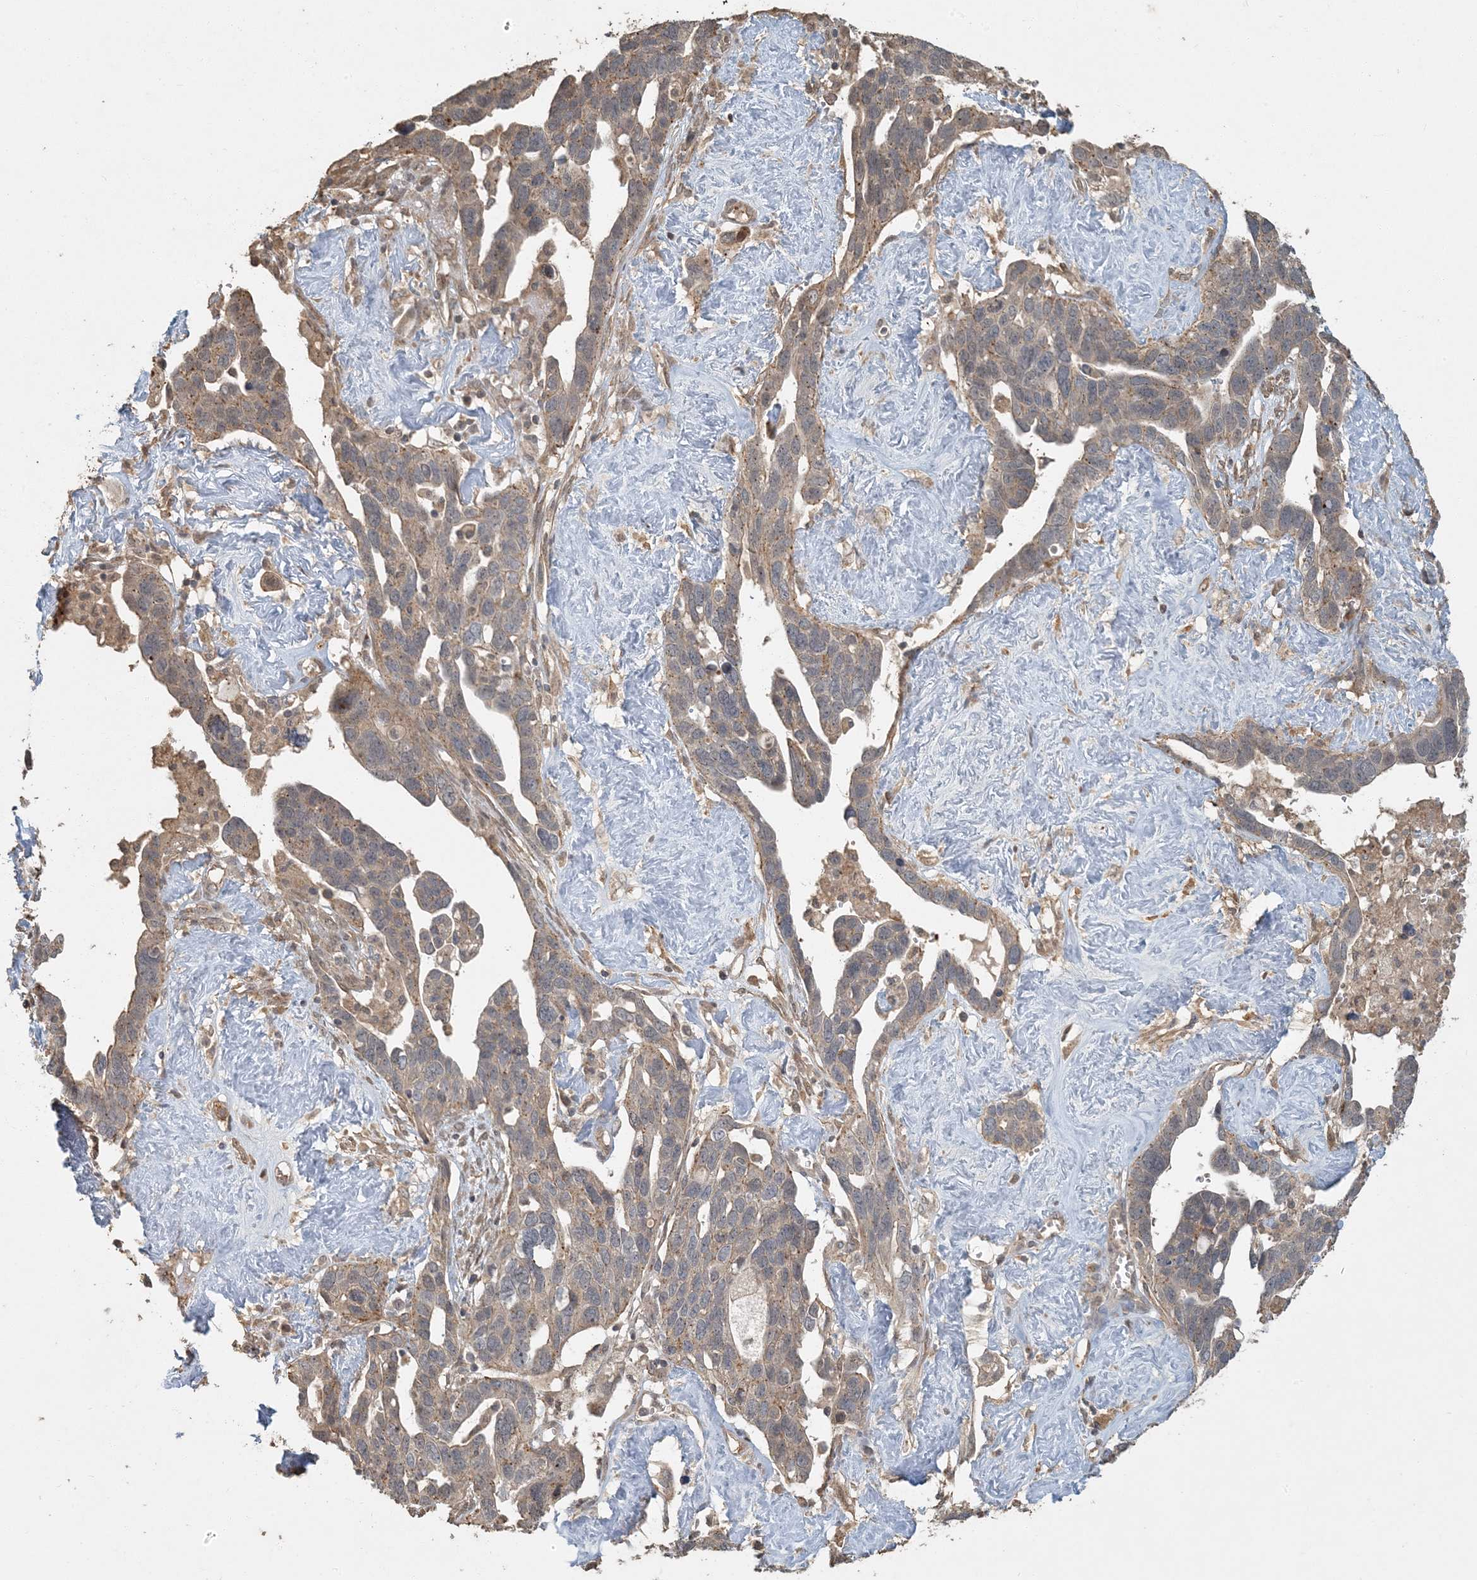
{"staining": {"intensity": "weak", "quantity": ">75%", "location": "cytoplasmic/membranous"}, "tissue": "ovarian cancer", "cell_type": "Tumor cells", "image_type": "cancer", "snomed": [{"axis": "morphology", "description": "Cystadenocarcinoma, serous, NOS"}, {"axis": "topography", "description": "Ovary"}], "caption": "Protein expression analysis of ovarian cancer reveals weak cytoplasmic/membranous expression in about >75% of tumor cells. The staining was performed using DAB, with brown indicating positive protein expression. Nuclei are stained blue with hematoxylin.", "gene": "AK9", "patient": {"sex": "female", "age": 54}}